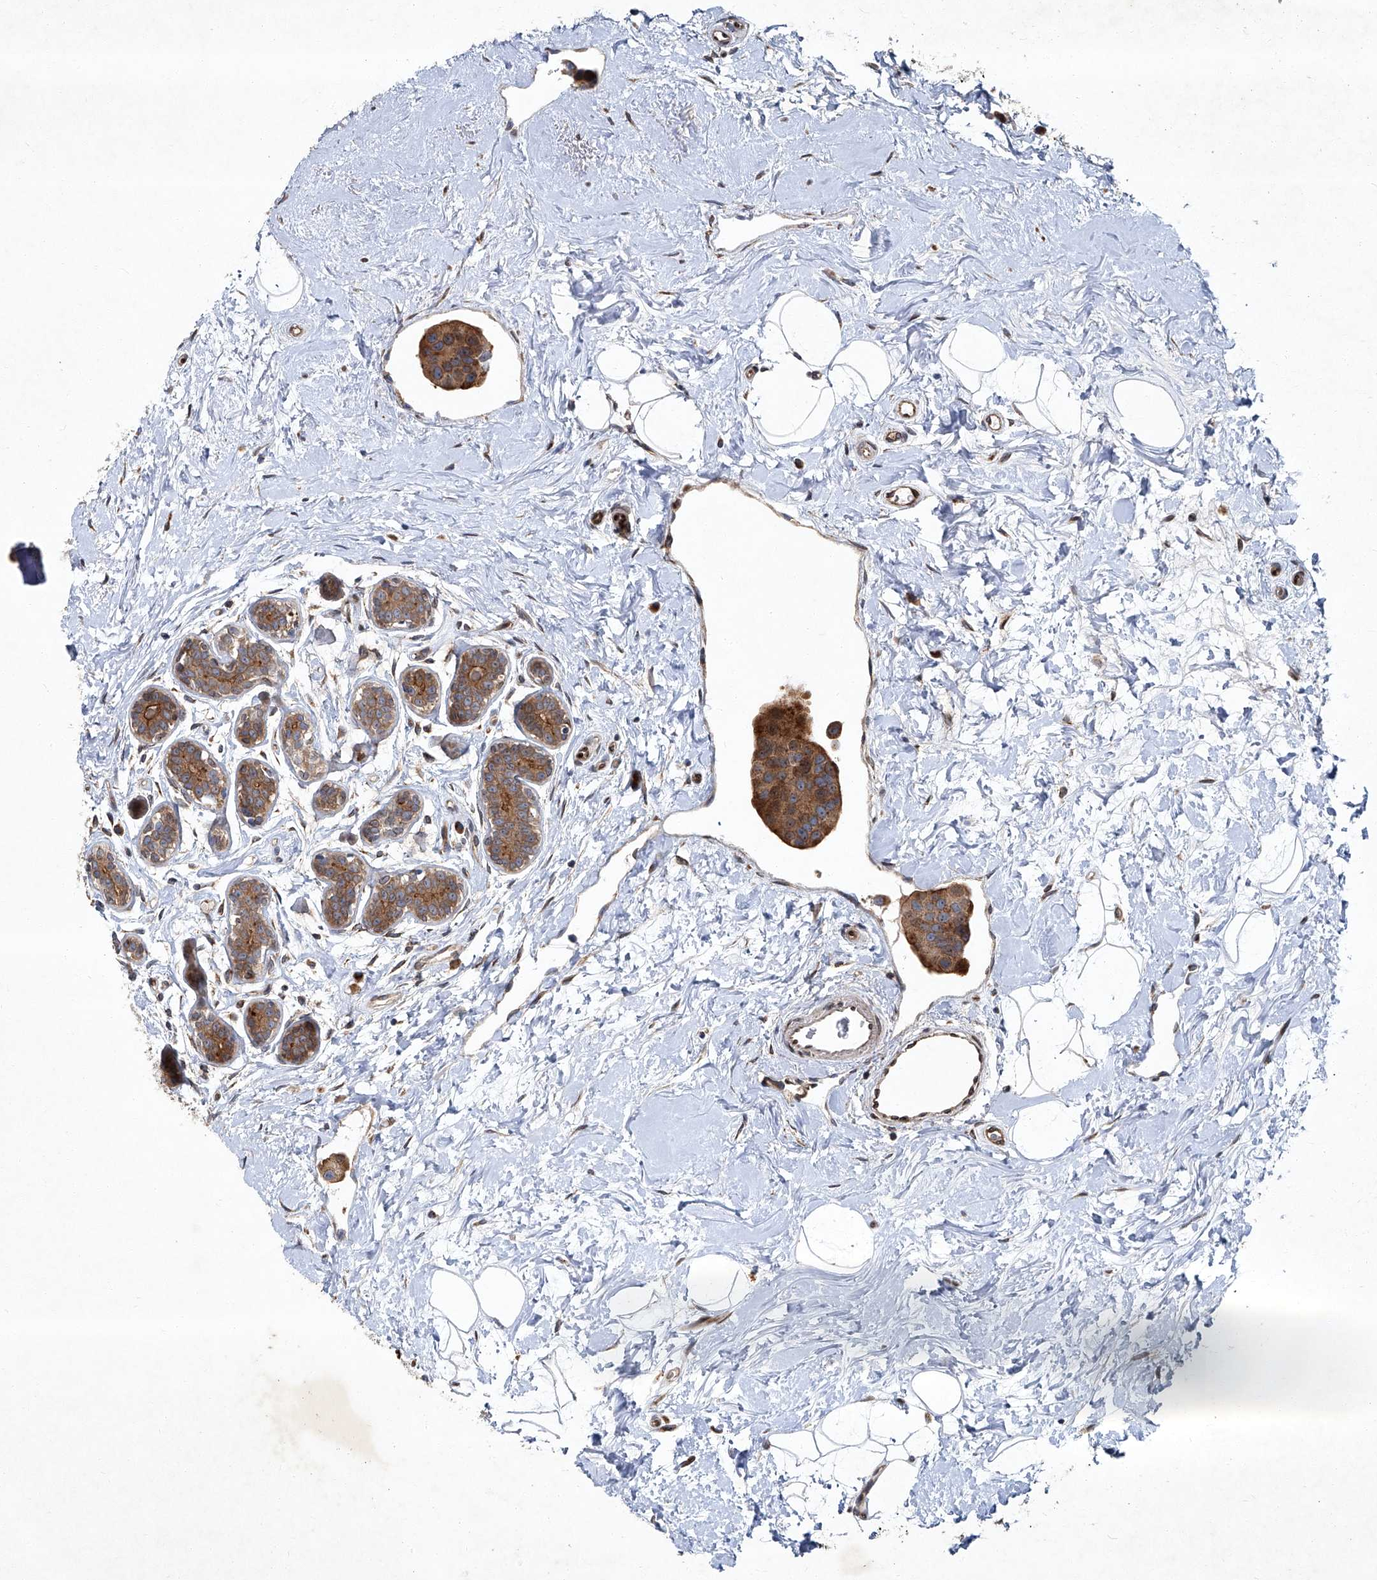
{"staining": {"intensity": "strong", "quantity": ">75%", "location": "cytoplasmic/membranous"}, "tissue": "breast cancer", "cell_type": "Tumor cells", "image_type": "cancer", "snomed": [{"axis": "morphology", "description": "Normal tissue, NOS"}, {"axis": "morphology", "description": "Duct carcinoma"}, {"axis": "topography", "description": "Breast"}], "caption": "Breast infiltrating ductal carcinoma tissue shows strong cytoplasmic/membranous staining in about >75% of tumor cells, visualized by immunohistochemistry. (DAB (3,3'-diaminobenzidine) IHC, brown staining for protein, blue staining for nuclei).", "gene": "GPR132", "patient": {"sex": "female", "age": 39}}